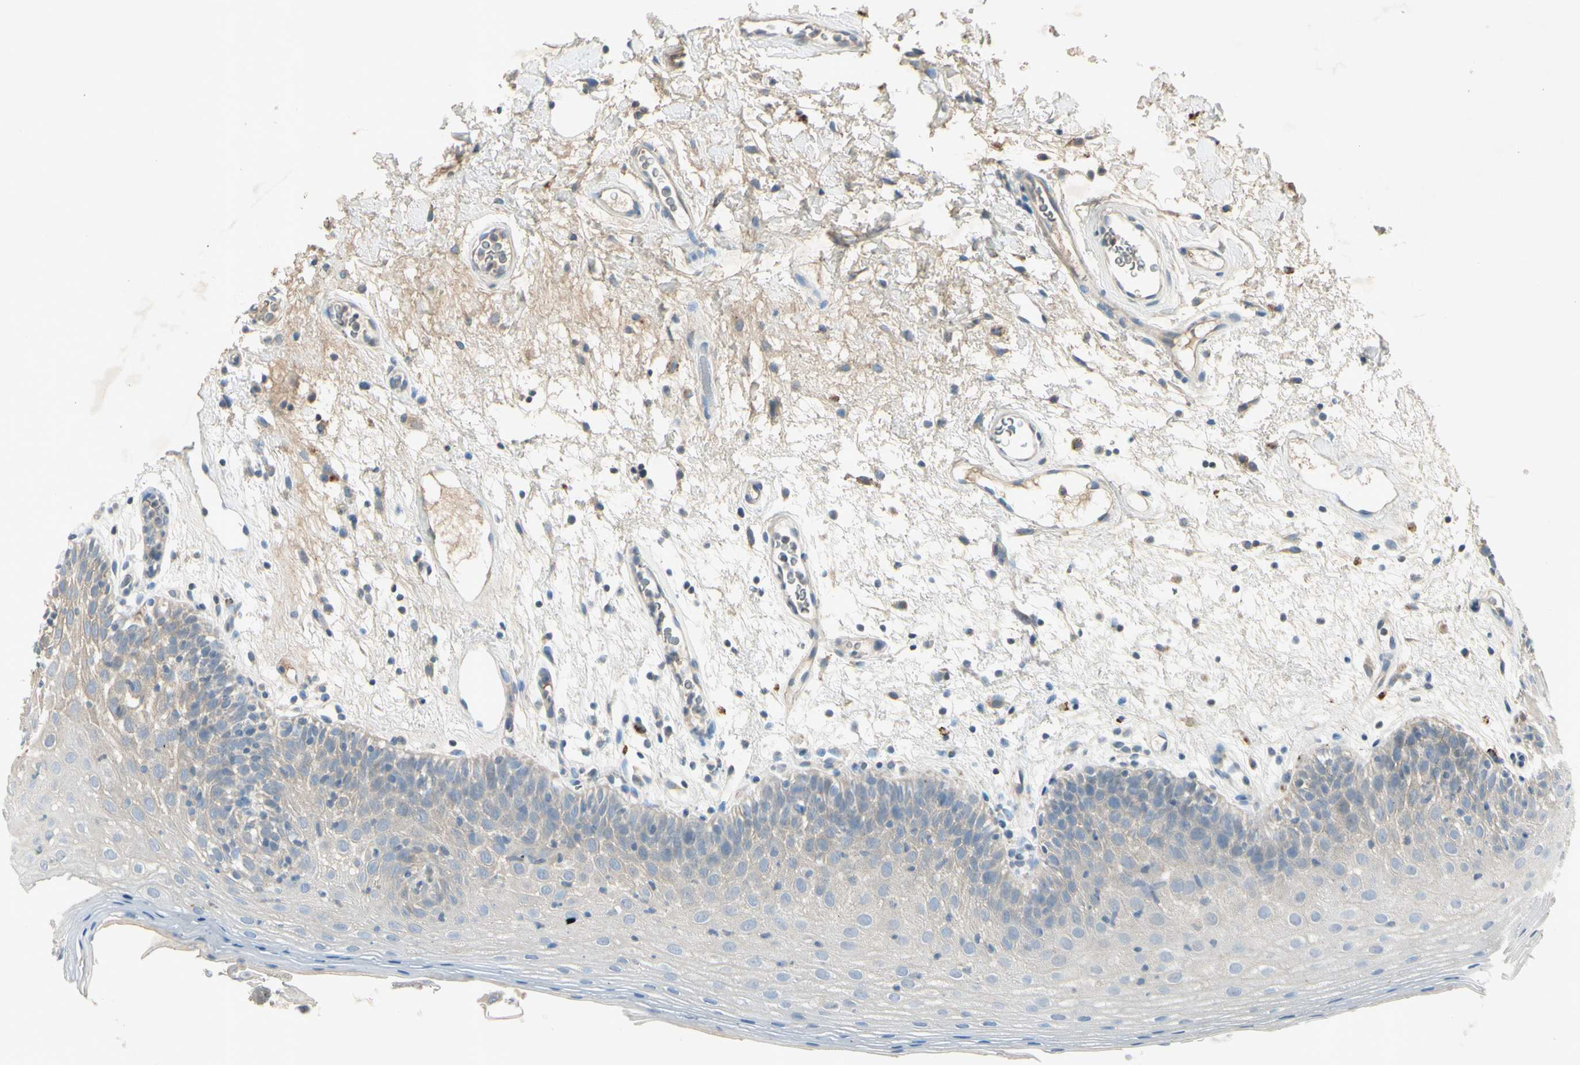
{"staining": {"intensity": "weak", "quantity": "<25%", "location": "cytoplasmic/membranous"}, "tissue": "oral mucosa", "cell_type": "Squamous epithelial cells", "image_type": "normal", "snomed": [{"axis": "morphology", "description": "Normal tissue, NOS"}, {"axis": "morphology", "description": "Squamous cell carcinoma, NOS"}, {"axis": "topography", "description": "Skeletal muscle"}, {"axis": "topography", "description": "Oral tissue"}, {"axis": "topography", "description": "Head-Neck"}], "caption": "A micrograph of oral mucosa stained for a protein reveals no brown staining in squamous epithelial cells.", "gene": "AATK", "patient": {"sex": "male", "age": 71}}